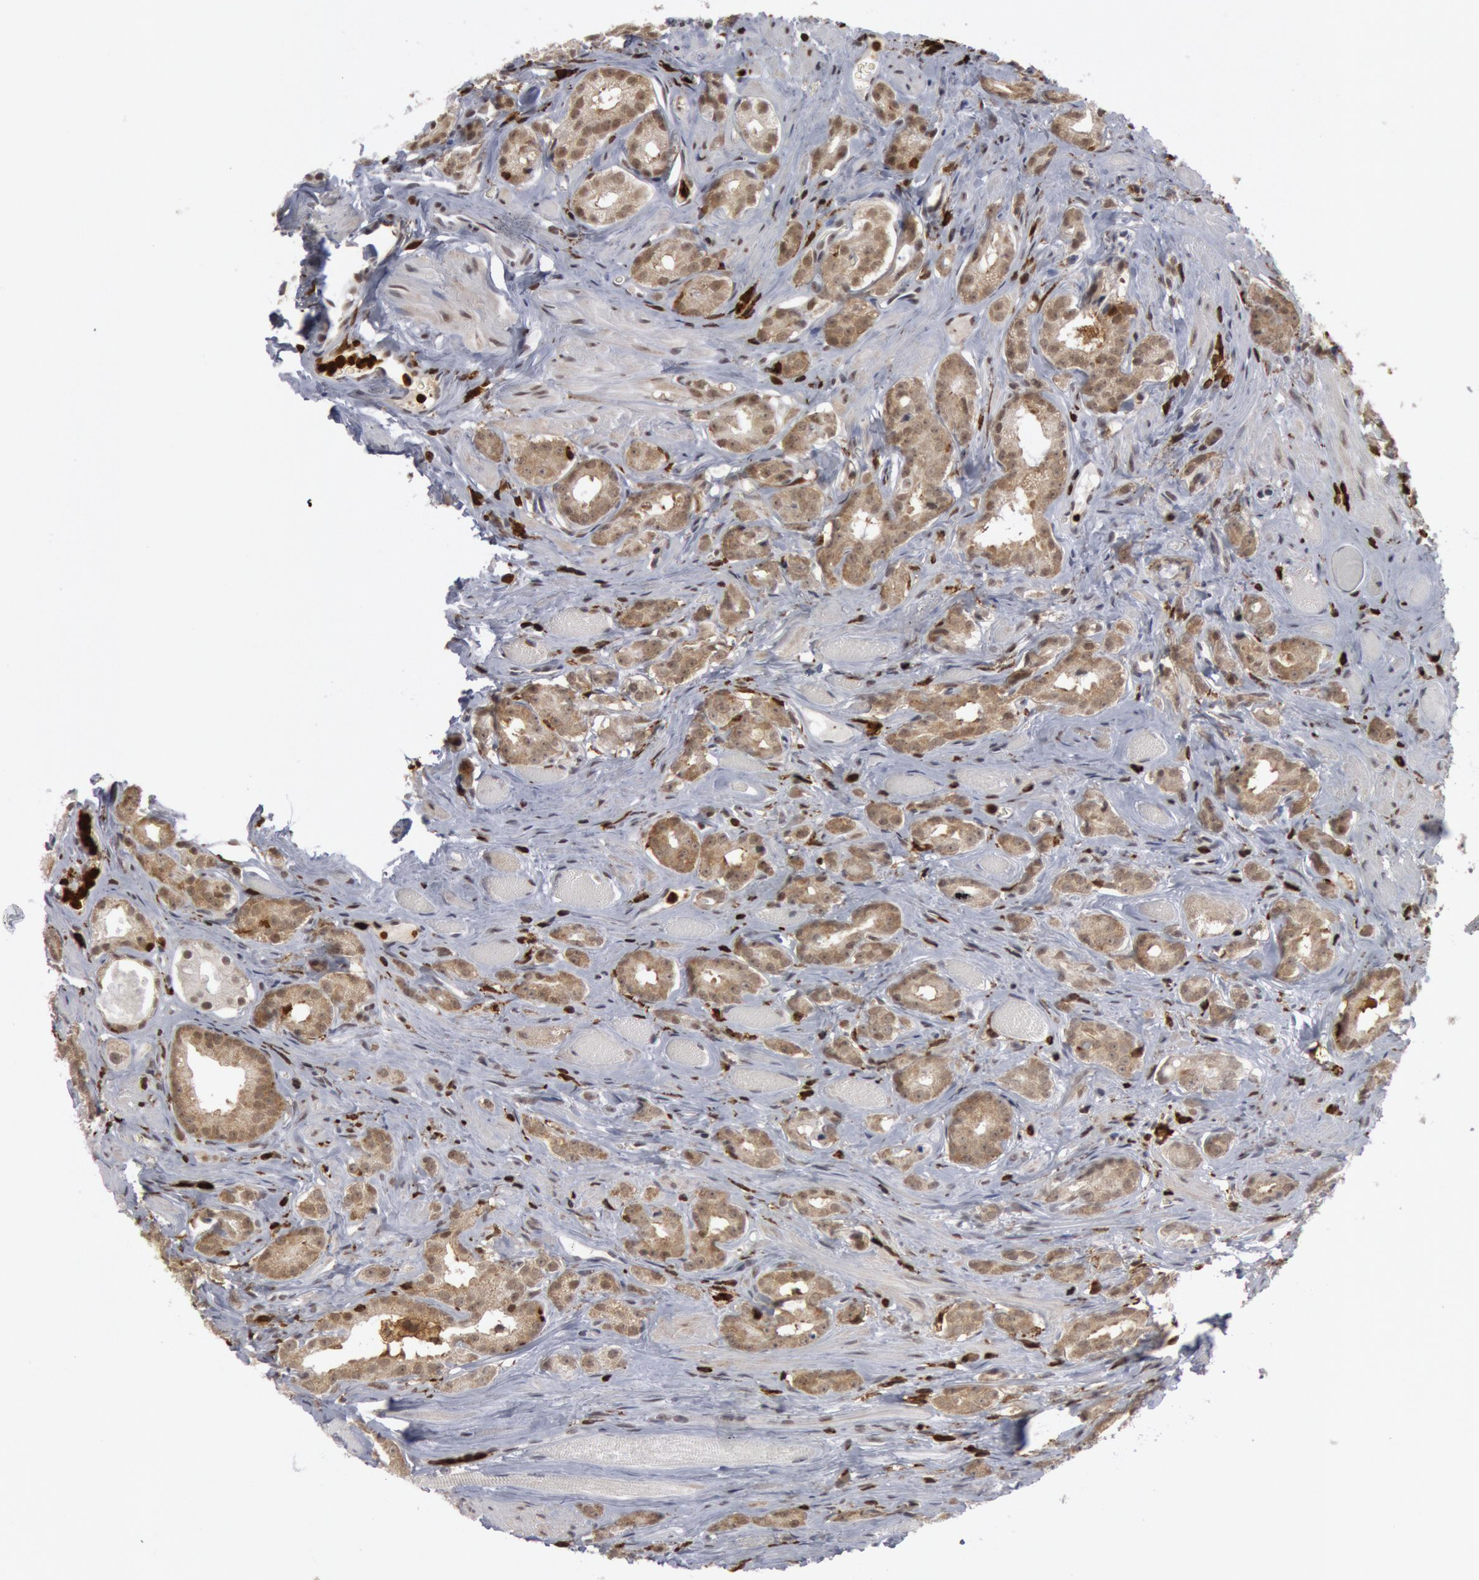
{"staining": {"intensity": "moderate", "quantity": ">75%", "location": "cytoplasmic/membranous,nuclear"}, "tissue": "prostate cancer", "cell_type": "Tumor cells", "image_type": "cancer", "snomed": [{"axis": "morphology", "description": "Adenocarcinoma, Medium grade"}, {"axis": "topography", "description": "Prostate"}], "caption": "DAB immunohistochemical staining of adenocarcinoma (medium-grade) (prostate) displays moderate cytoplasmic/membranous and nuclear protein expression in about >75% of tumor cells.", "gene": "PTPN6", "patient": {"sex": "male", "age": 53}}